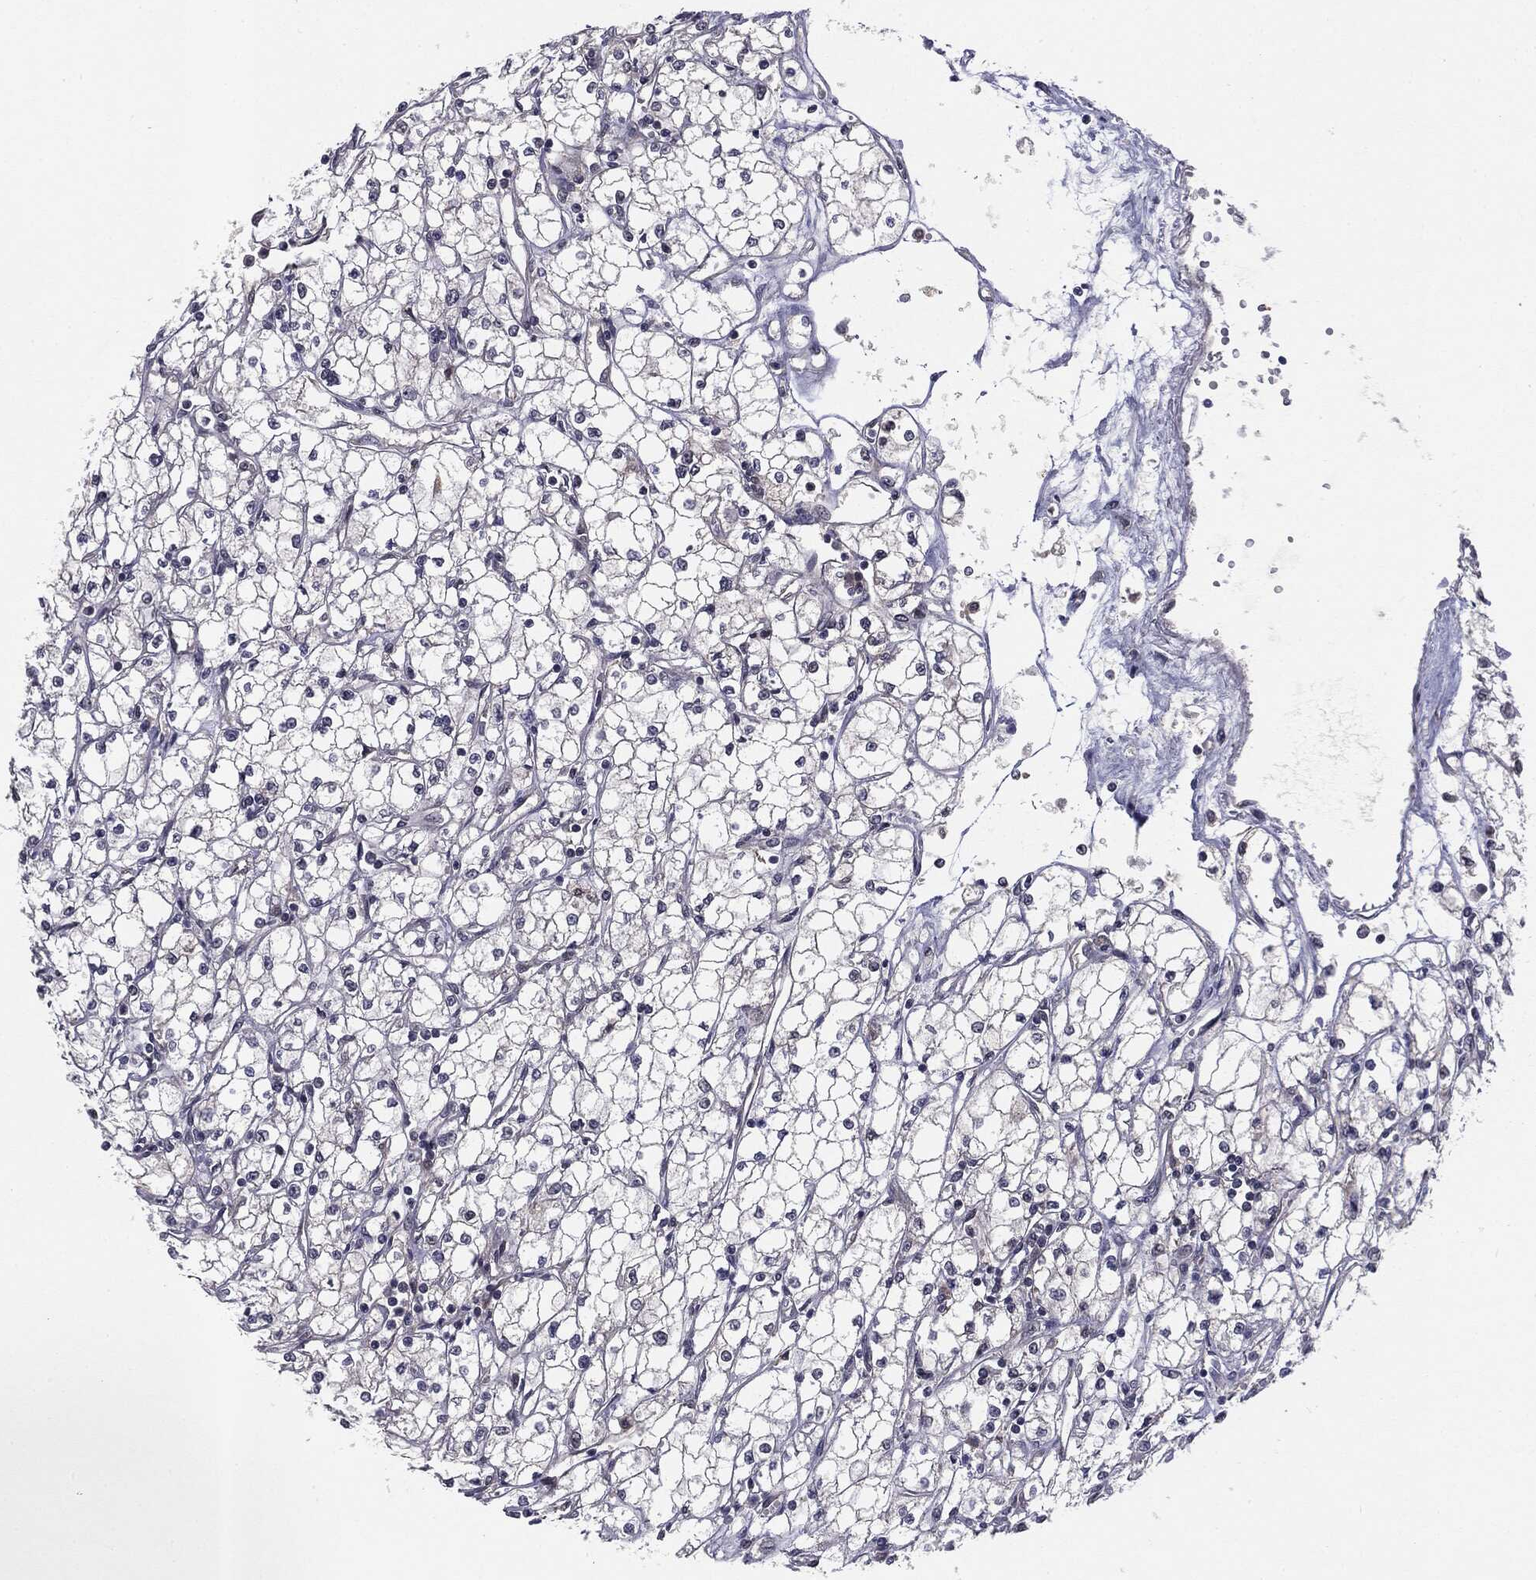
{"staining": {"intensity": "negative", "quantity": "none", "location": "none"}, "tissue": "renal cancer", "cell_type": "Tumor cells", "image_type": "cancer", "snomed": [{"axis": "morphology", "description": "Adenocarcinoma, NOS"}, {"axis": "topography", "description": "Kidney"}], "caption": "IHC of renal cancer exhibits no expression in tumor cells.", "gene": "KRT7", "patient": {"sex": "male", "age": 67}}